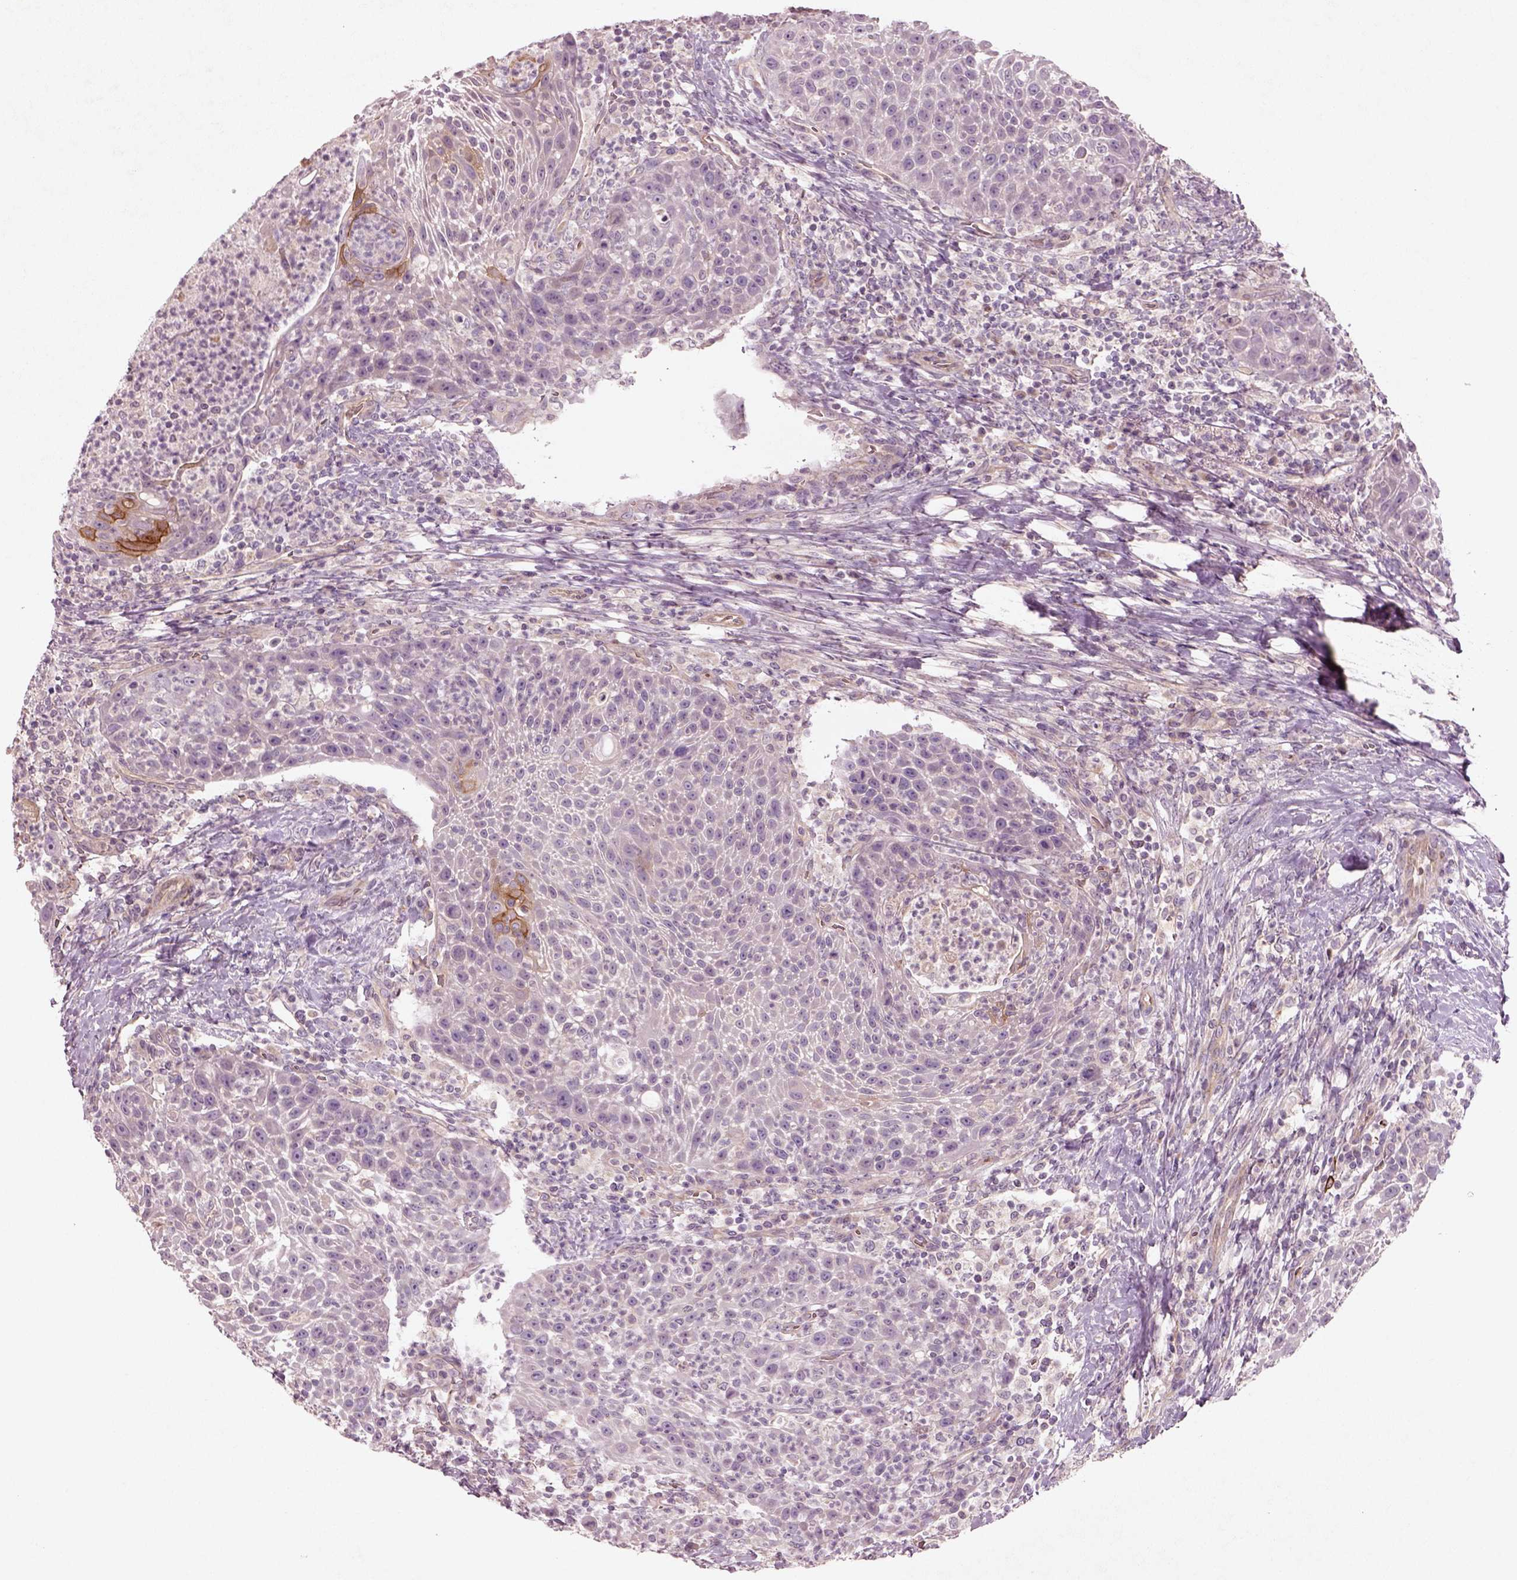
{"staining": {"intensity": "negative", "quantity": "none", "location": "none"}, "tissue": "head and neck cancer", "cell_type": "Tumor cells", "image_type": "cancer", "snomed": [{"axis": "morphology", "description": "Squamous cell carcinoma, NOS"}, {"axis": "topography", "description": "Head-Neck"}], "caption": "Histopathology image shows no protein staining in tumor cells of head and neck cancer (squamous cell carcinoma) tissue.", "gene": "DUOXA2", "patient": {"sex": "male", "age": 69}}